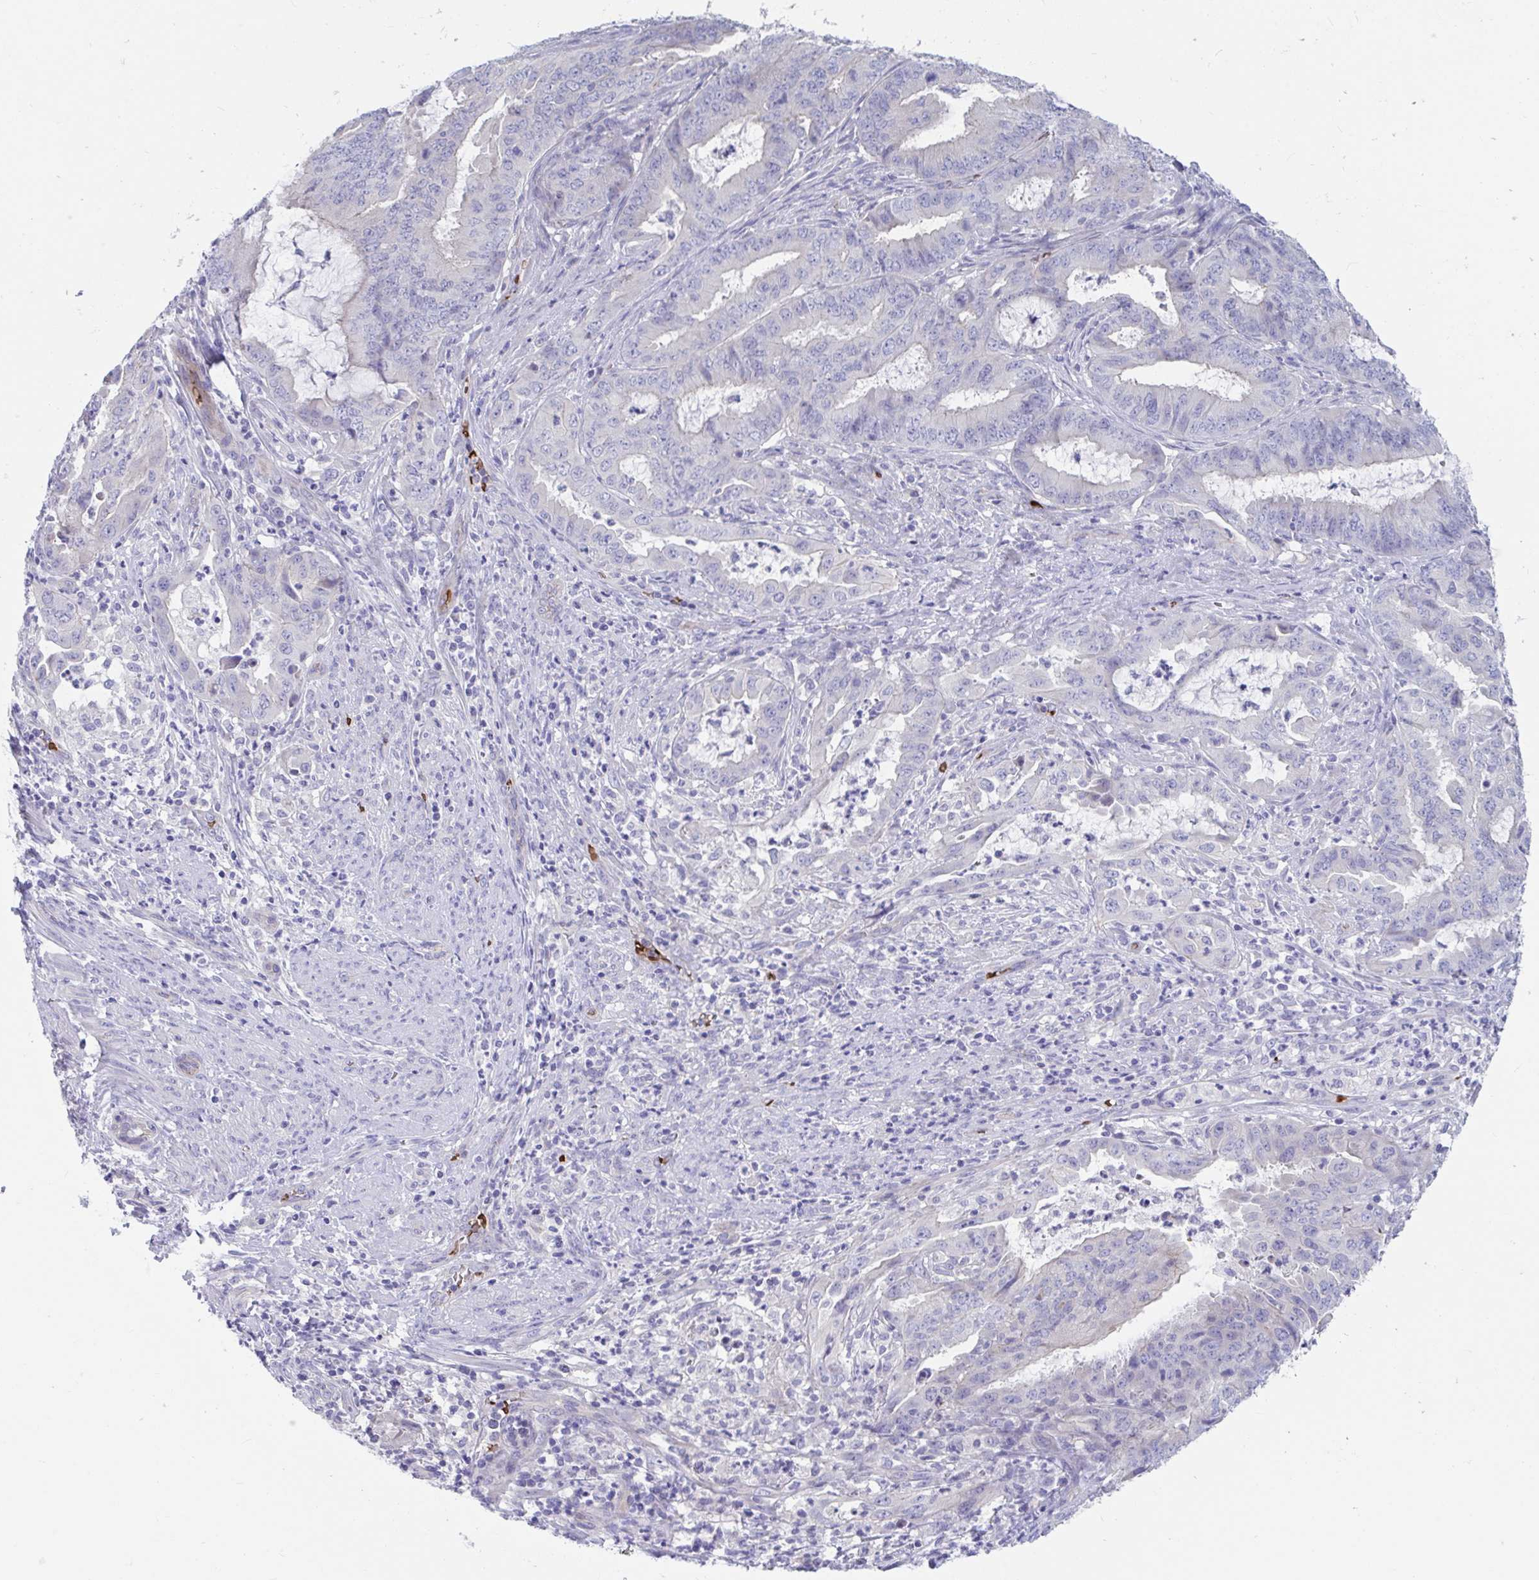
{"staining": {"intensity": "negative", "quantity": "none", "location": "none"}, "tissue": "endometrial cancer", "cell_type": "Tumor cells", "image_type": "cancer", "snomed": [{"axis": "morphology", "description": "Adenocarcinoma, NOS"}, {"axis": "topography", "description": "Endometrium"}], "caption": "Tumor cells are negative for brown protein staining in endometrial cancer (adenocarcinoma). The staining is performed using DAB brown chromogen with nuclei counter-stained in using hematoxylin.", "gene": "TTC30B", "patient": {"sex": "female", "age": 51}}